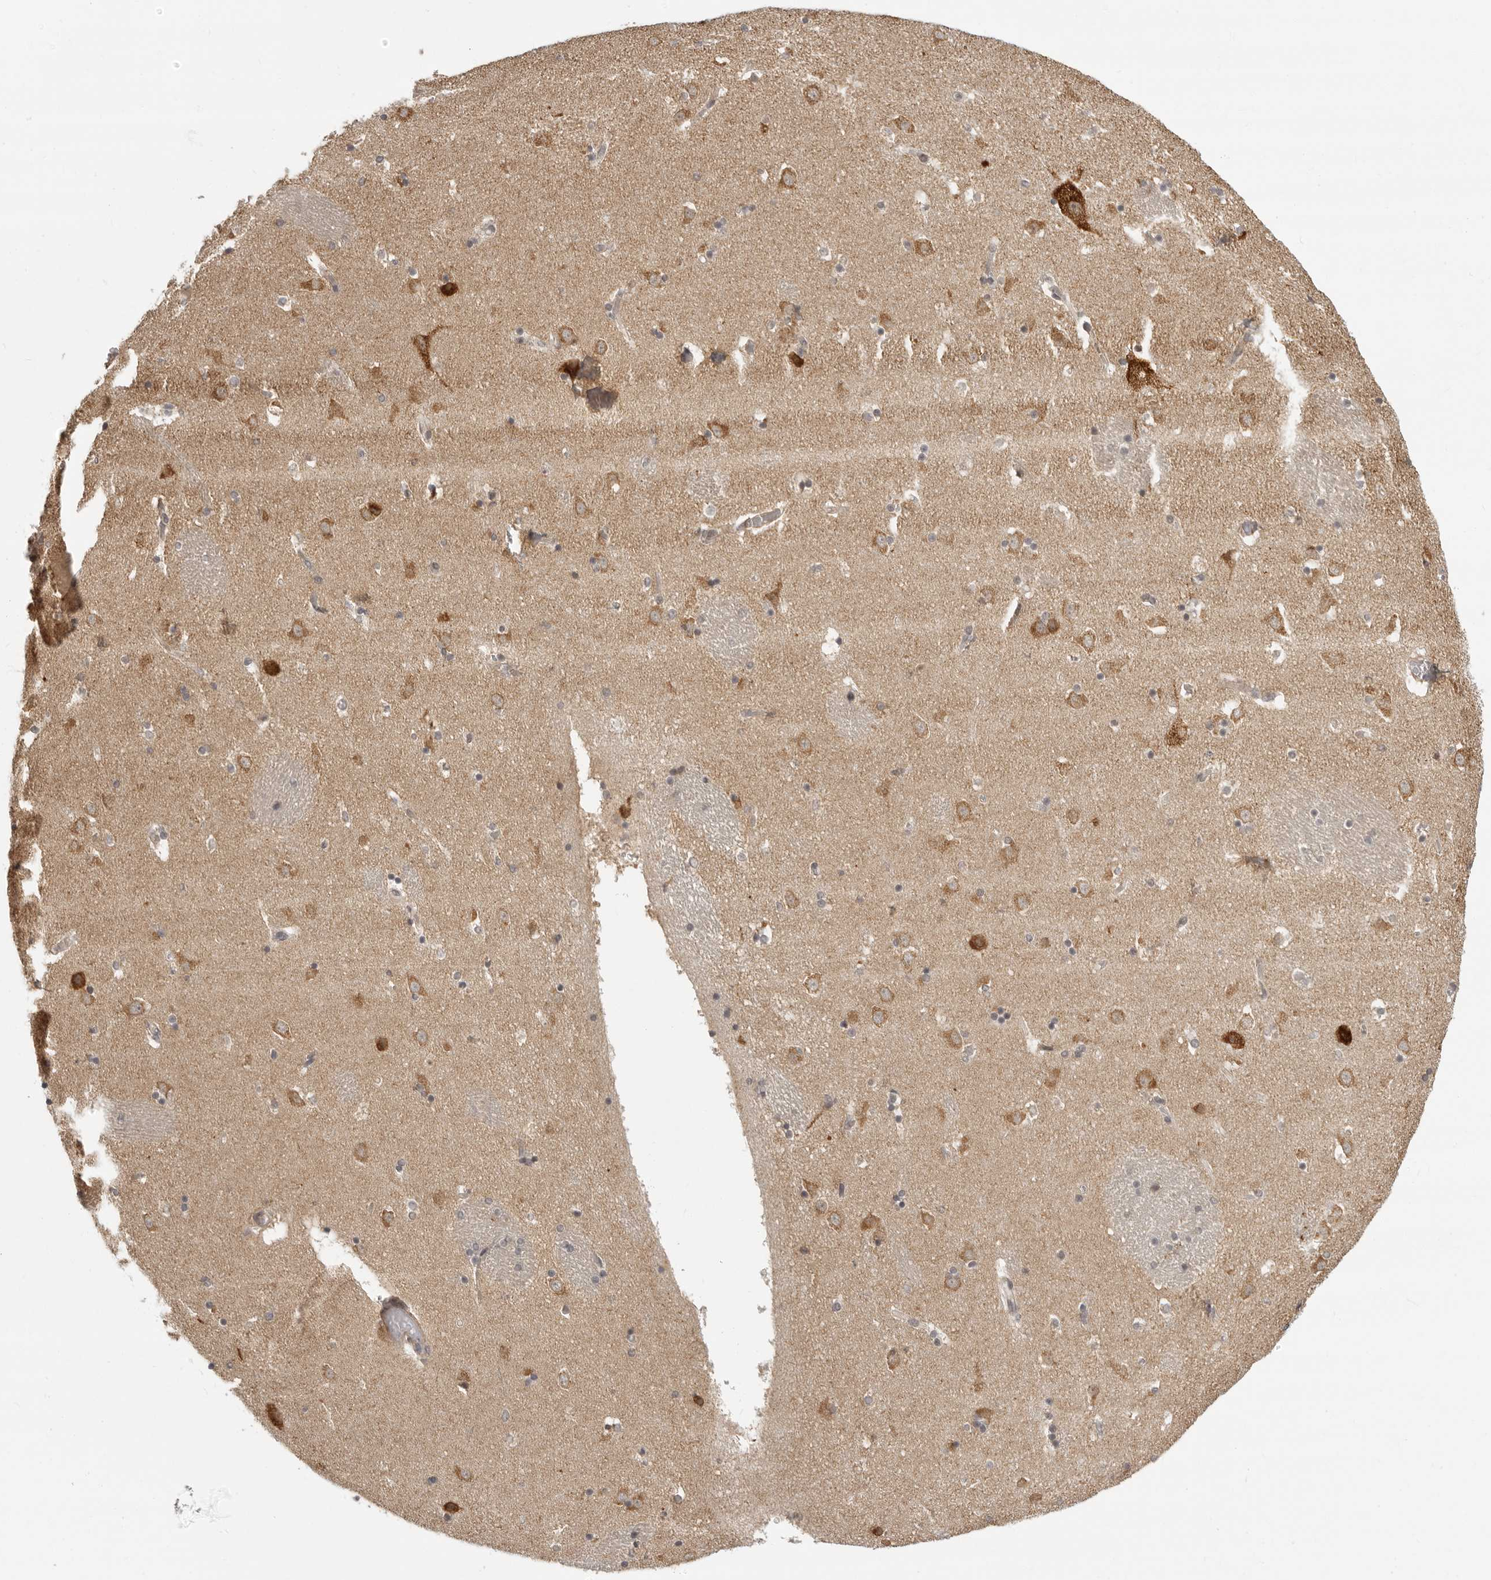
{"staining": {"intensity": "negative", "quantity": "none", "location": "none"}, "tissue": "caudate", "cell_type": "Glial cells", "image_type": "normal", "snomed": [{"axis": "morphology", "description": "Normal tissue, NOS"}, {"axis": "topography", "description": "Lateral ventricle wall"}], "caption": "DAB (3,3'-diaminobenzidine) immunohistochemical staining of unremarkable caudate reveals no significant expression in glial cells.", "gene": "PRRC2A", "patient": {"sex": "male", "age": 45}}